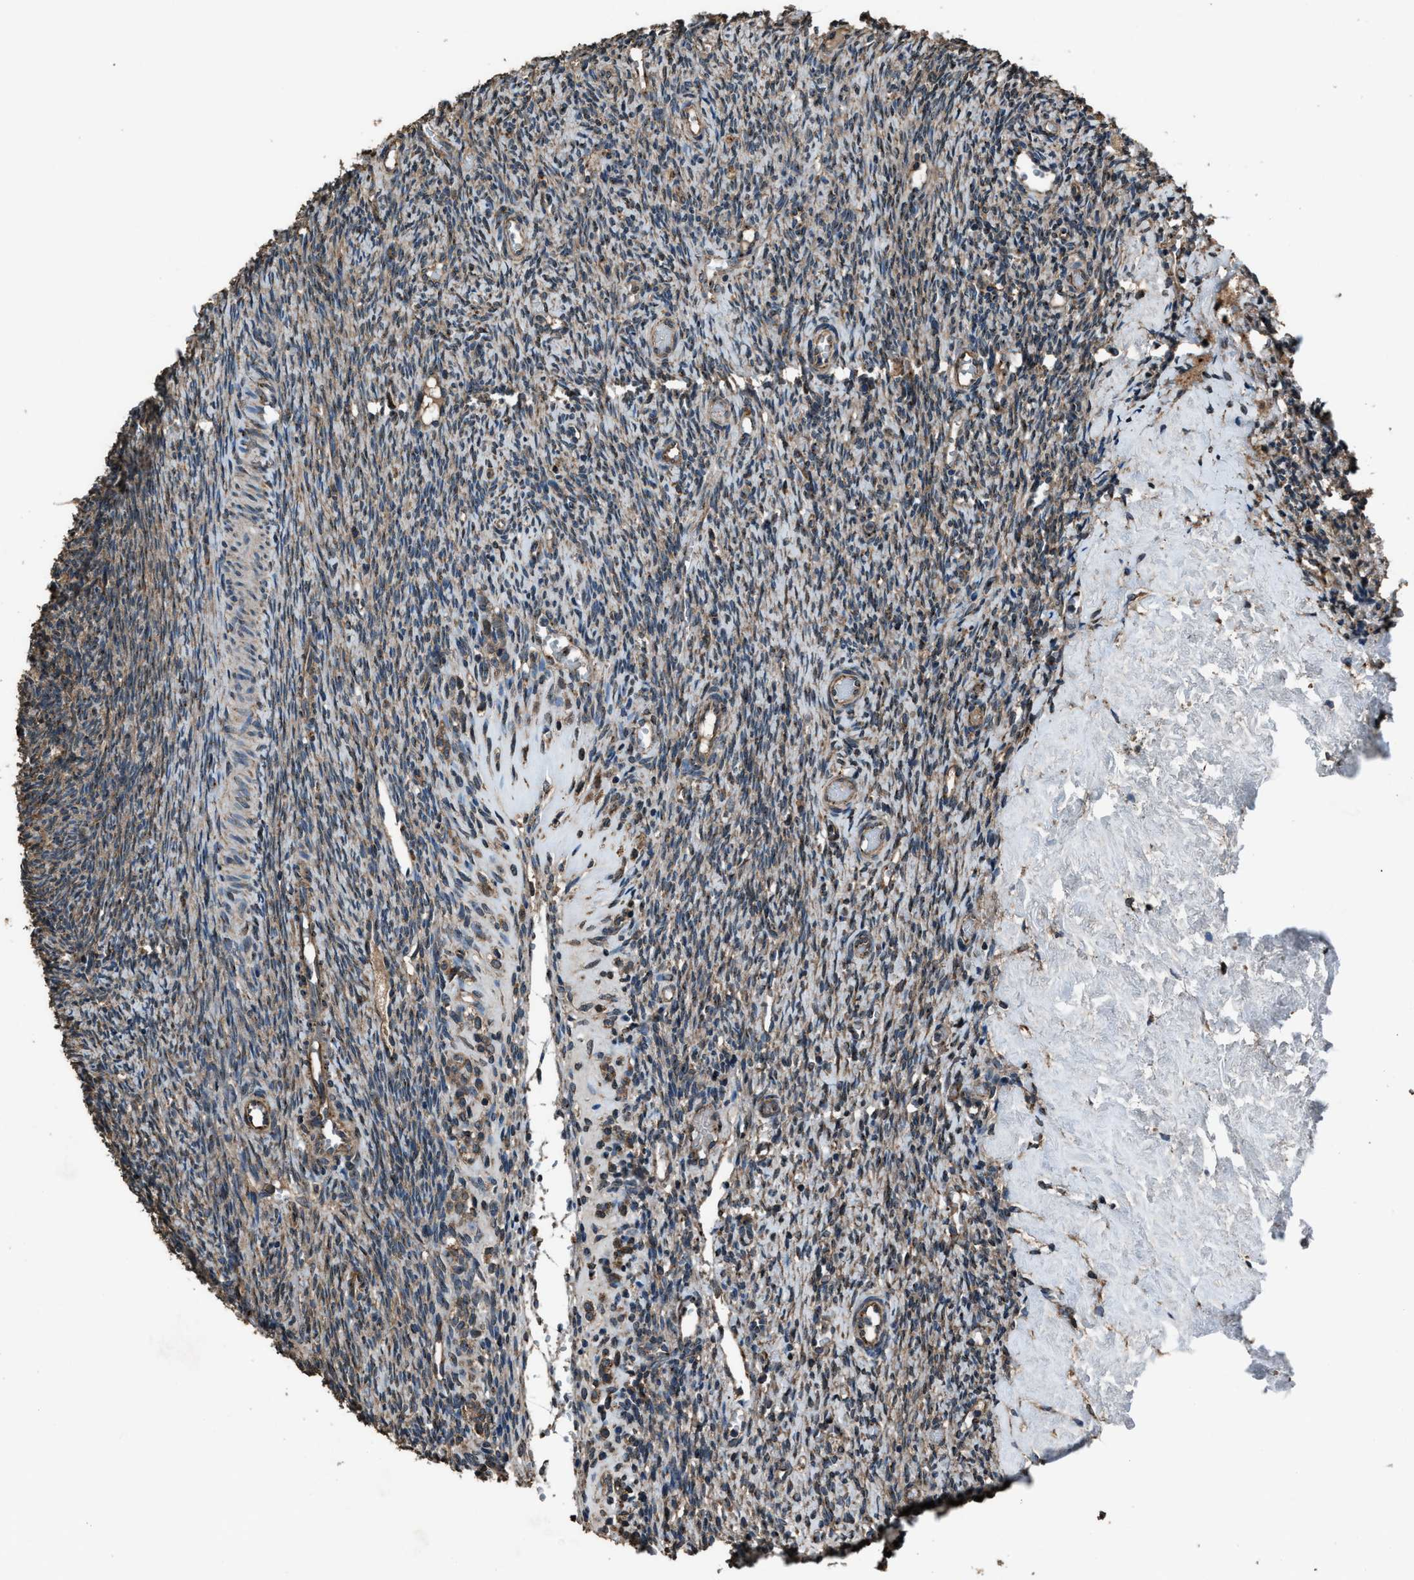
{"staining": {"intensity": "weak", "quantity": ">75%", "location": "cytoplasmic/membranous"}, "tissue": "ovary", "cell_type": "Ovarian stroma cells", "image_type": "normal", "snomed": [{"axis": "morphology", "description": "Normal tissue, NOS"}, {"axis": "topography", "description": "Ovary"}], "caption": "A low amount of weak cytoplasmic/membranous expression is present in approximately >75% of ovarian stroma cells in normal ovary.", "gene": "SLC38A10", "patient": {"sex": "female", "age": 41}}